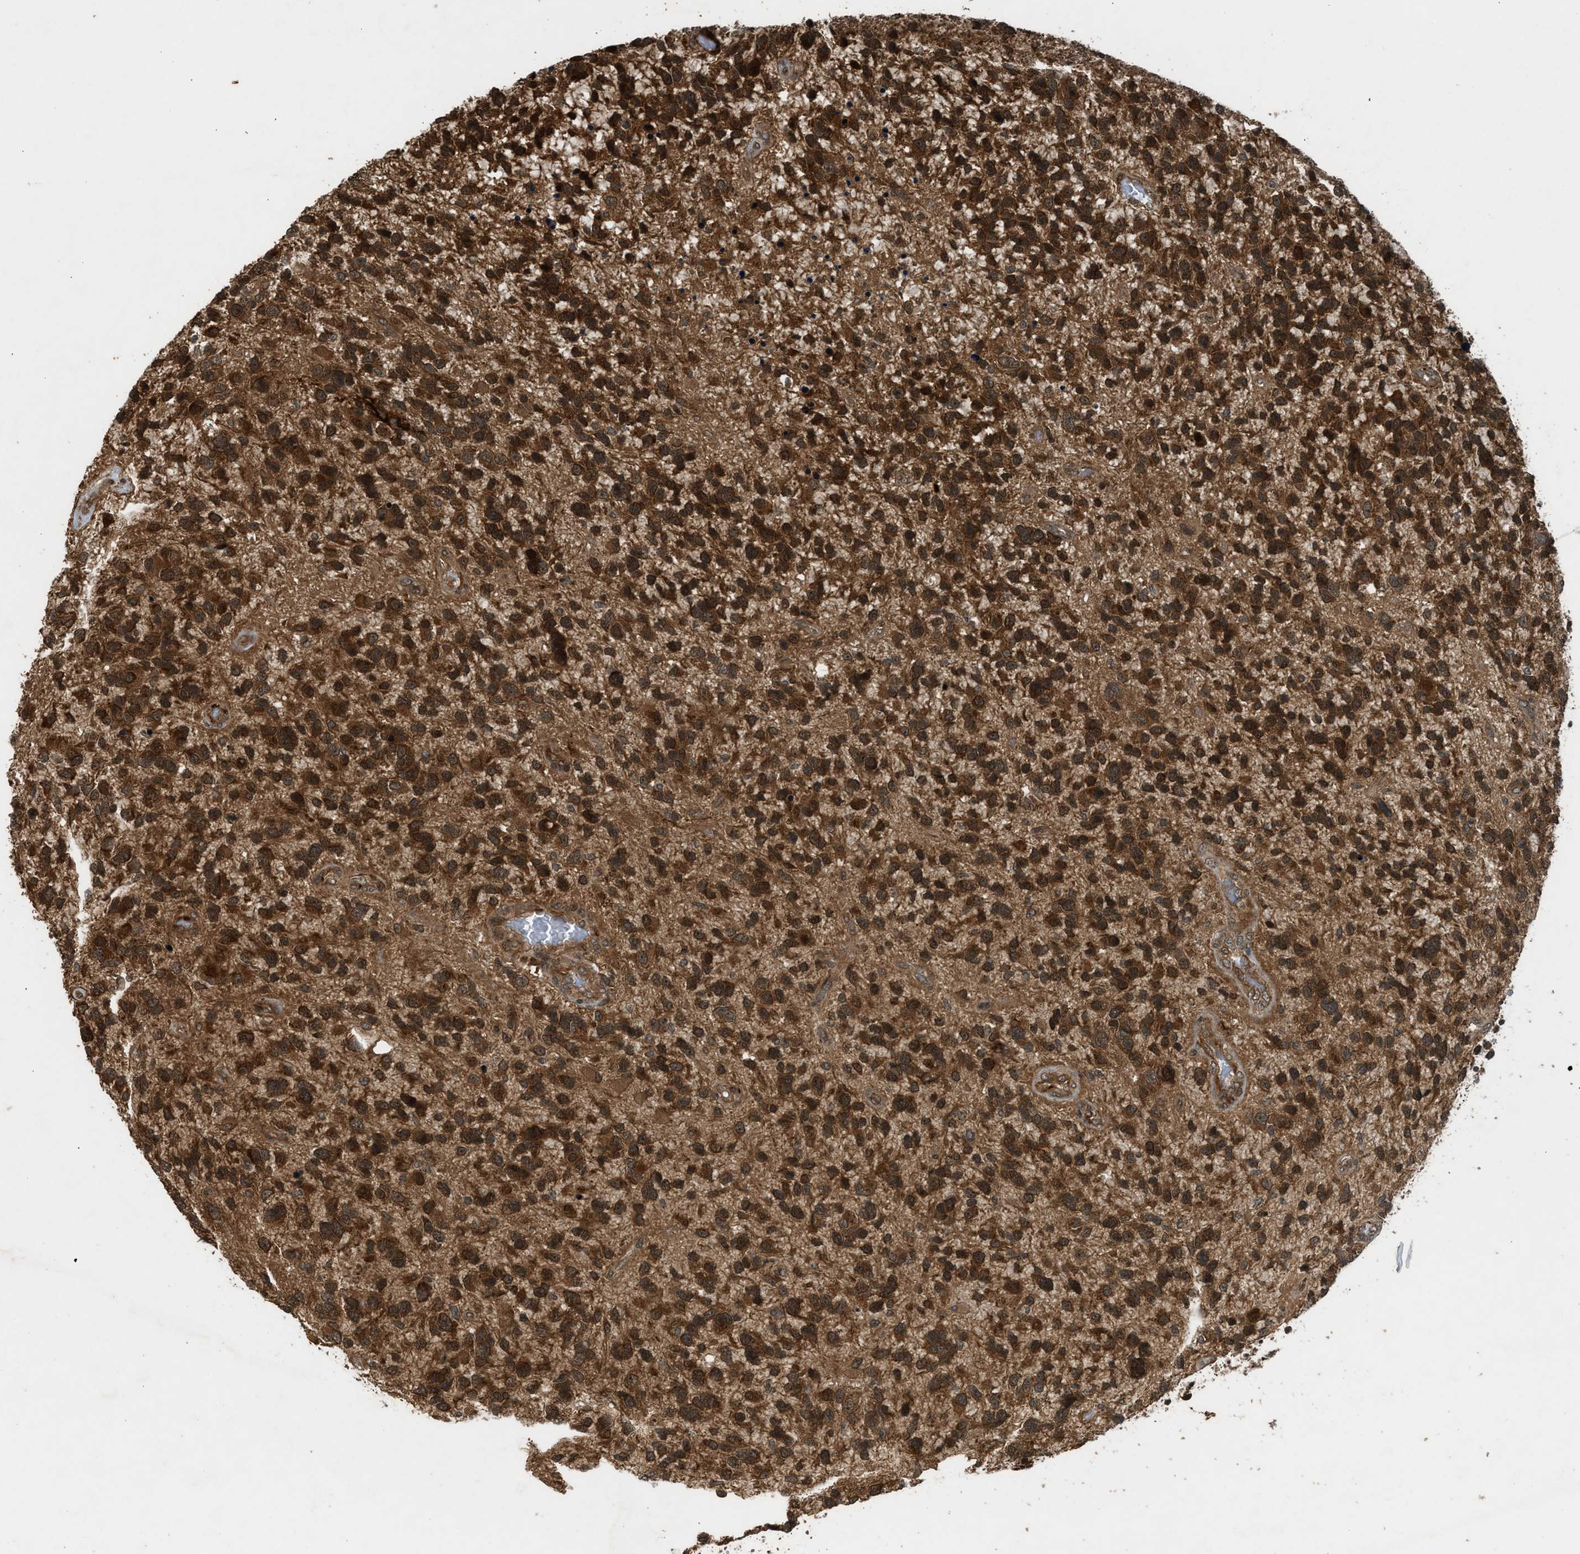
{"staining": {"intensity": "strong", "quantity": ">75%", "location": "cytoplasmic/membranous,nuclear"}, "tissue": "glioma", "cell_type": "Tumor cells", "image_type": "cancer", "snomed": [{"axis": "morphology", "description": "Glioma, malignant, High grade"}, {"axis": "topography", "description": "Brain"}], "caption": "This histopathology image displays immunohistochemistry staining of glioma, with high strong cytoplasmic/membranous and nuclear staining in approximately >75% of tumor cells.", "gene": "TXNL1", "patient": {"sex": "female", "age": 58}}